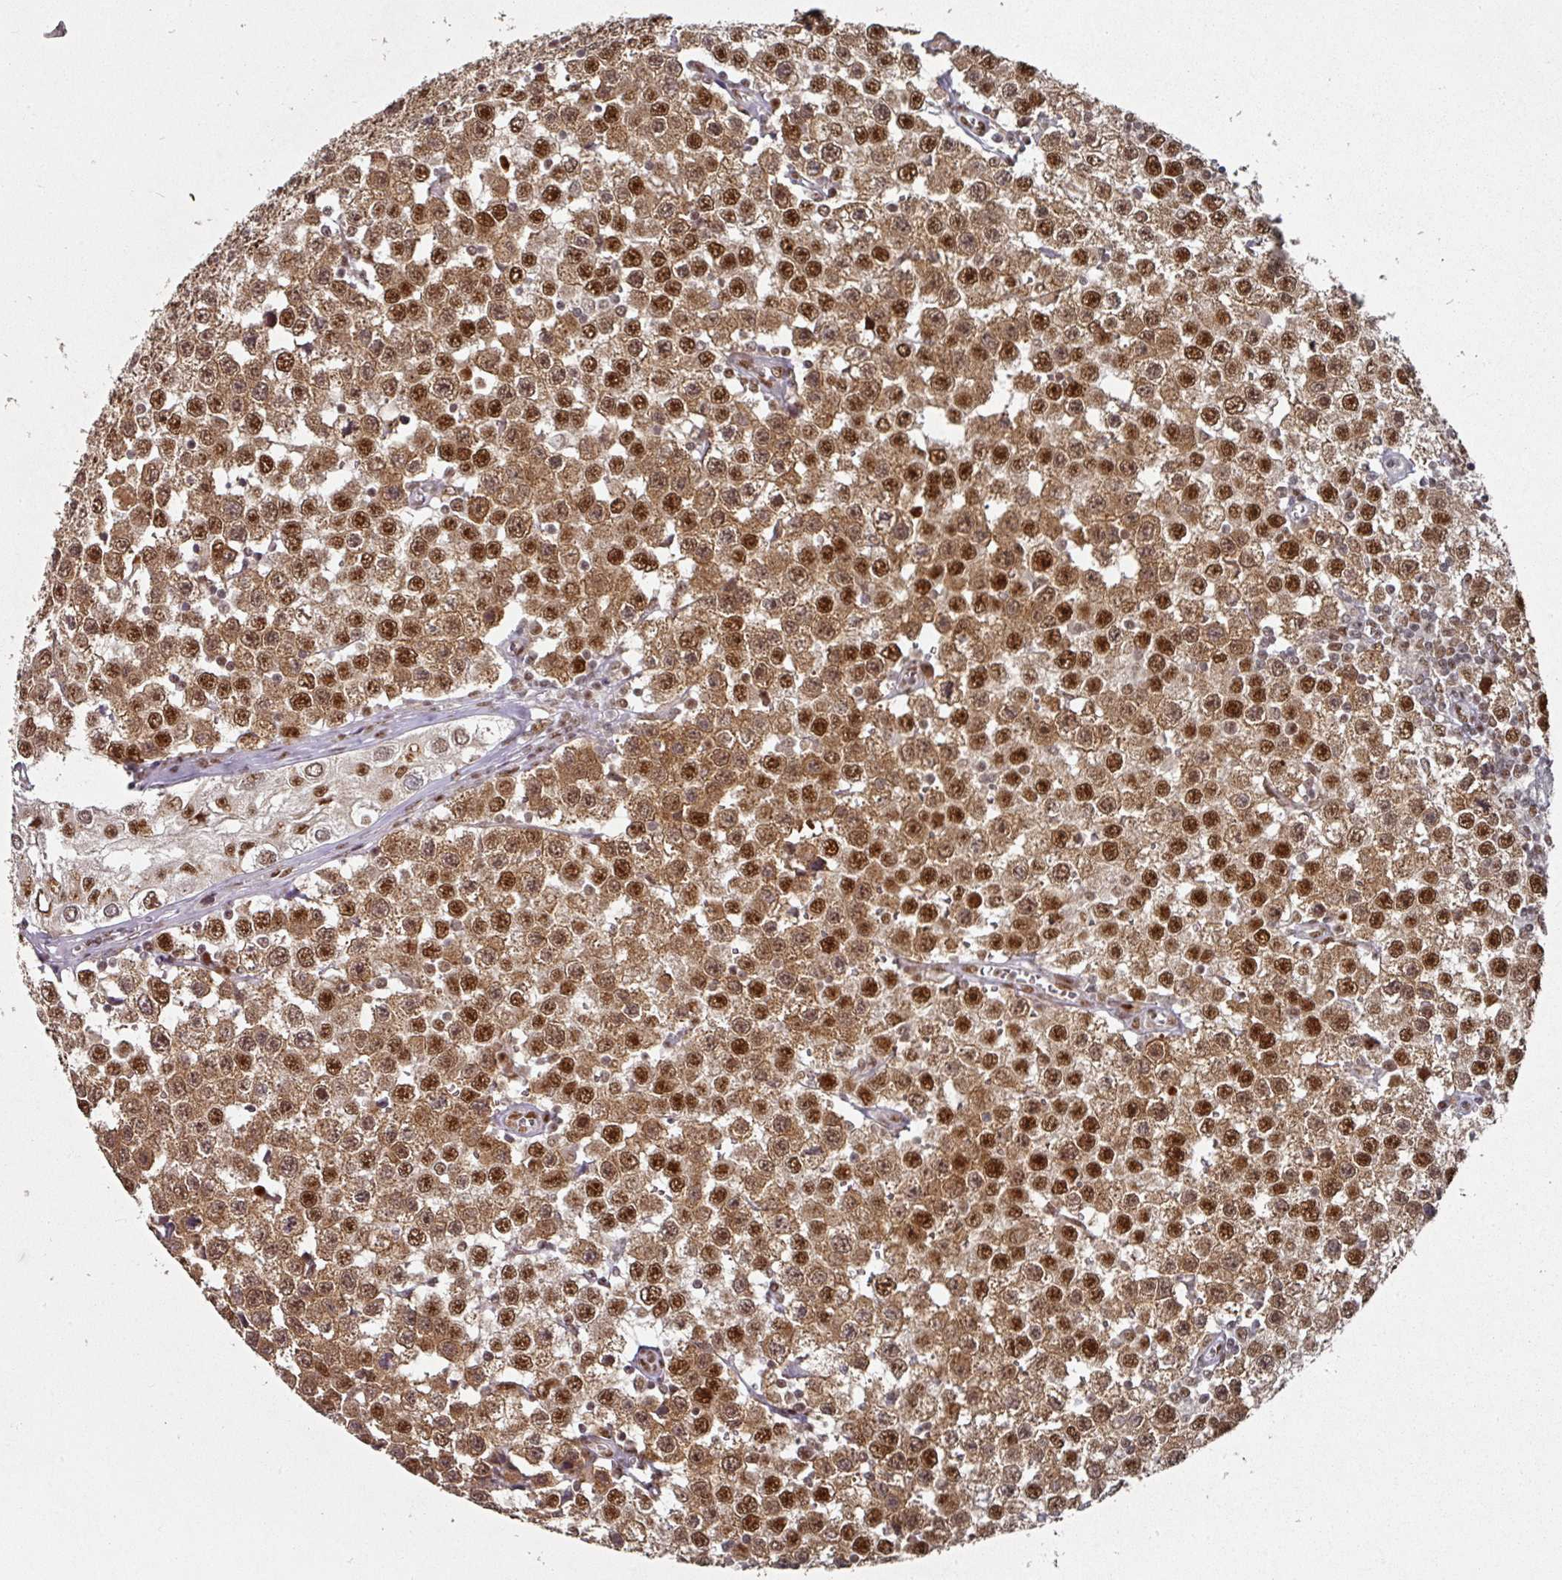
{"staining": {"intensity": "strong", "quantity": ">75%", "location": "cytoplasmic/membranous,nuclear"}, "tissue": "testis cancer", "cell_type": "Tumor cells", "image_type": "cancer", "snomed": [{"axis": "morphology", "description": "Seminoma, NOS"}, {"axis": "topography", "description": "Testis"}], "caption": "Protein analysis of testis cancer tissue exhibits strong cytoplasmic/membranous and nuclear positivity in about >75% of tumor cells.", "gene": "MEPCE", "patient": {"sex": "male", "age": 34}}